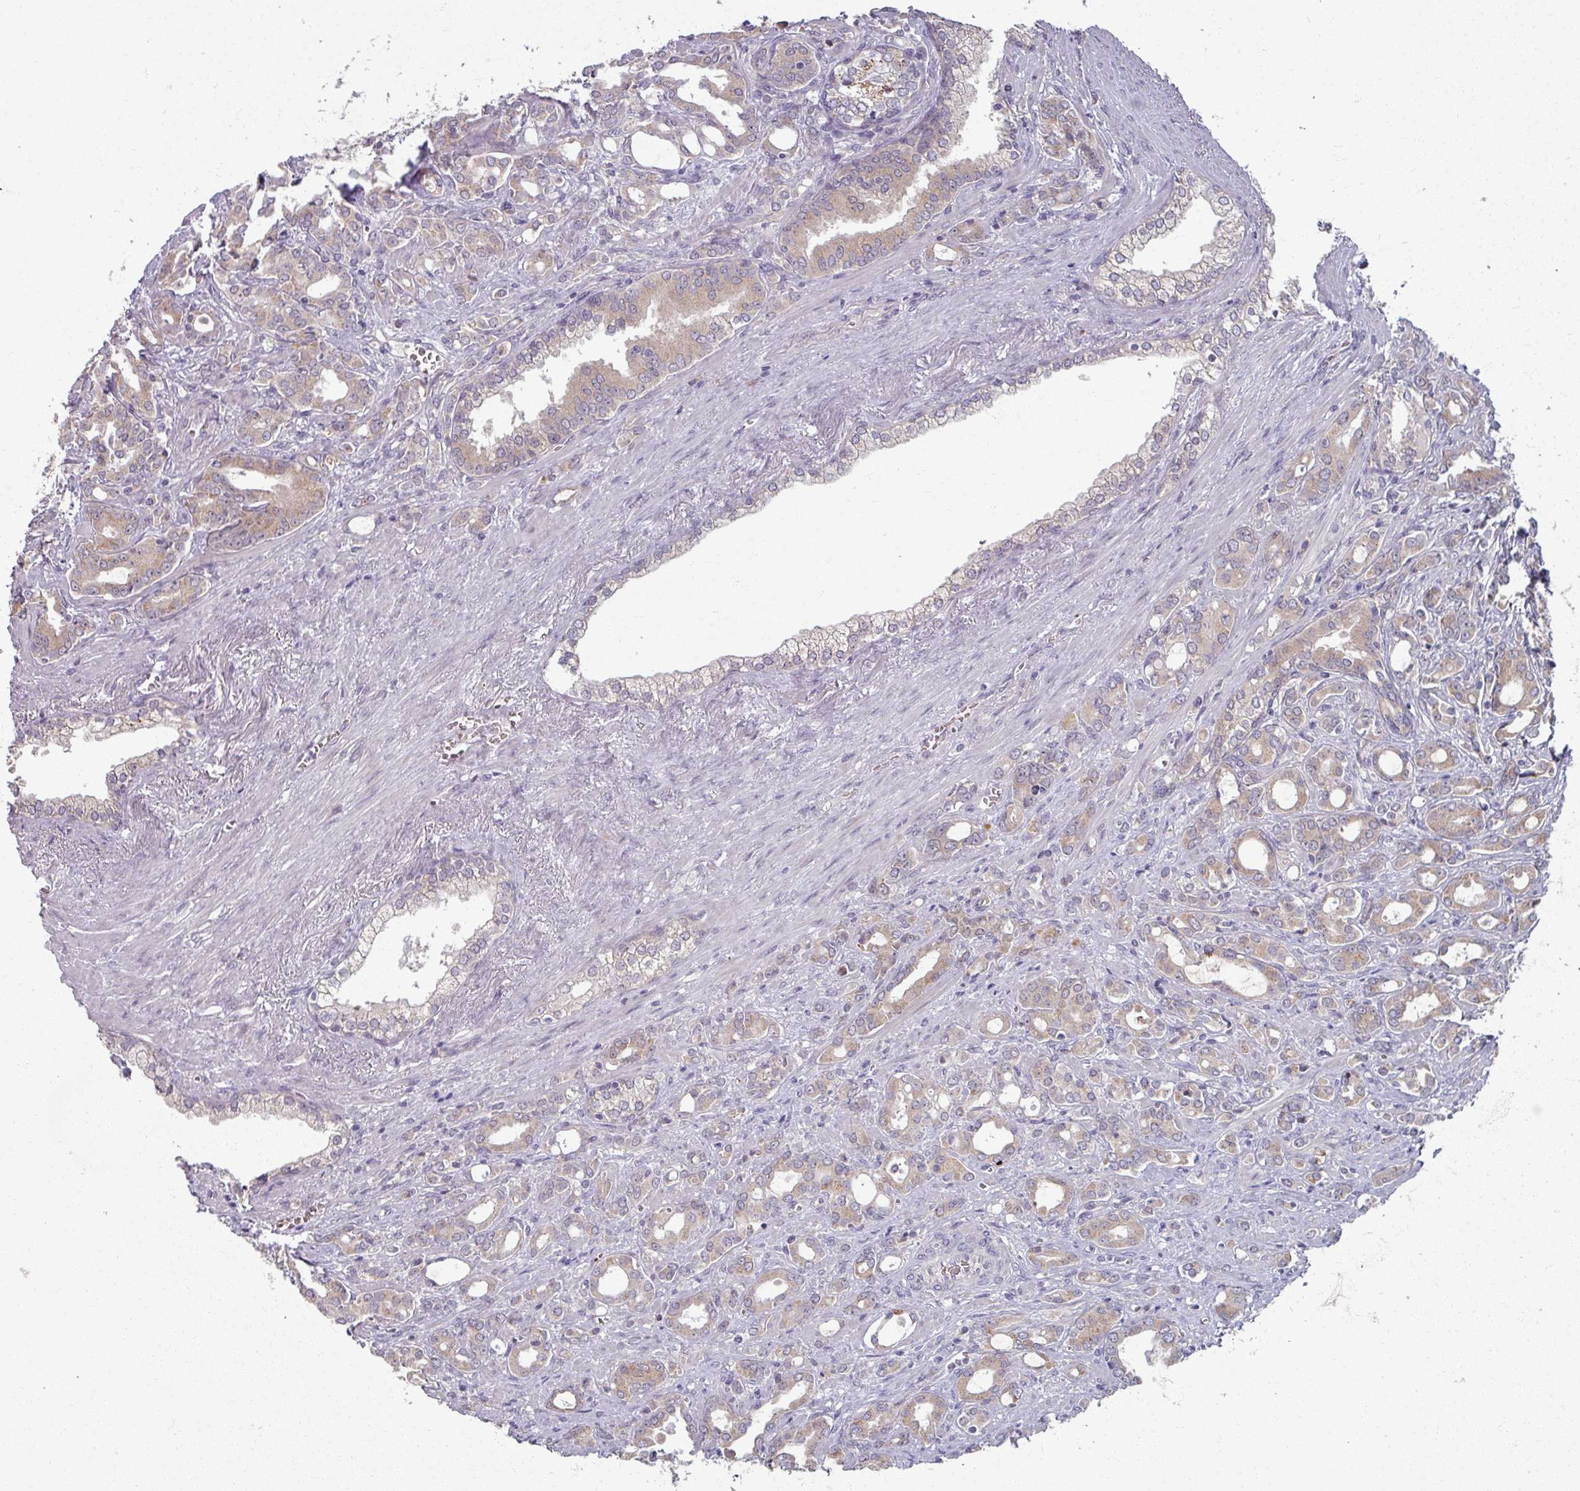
{"staining": {"intensity": "weak", "quantity": "25%-75%", "location": "cytoplasmic/membranous"}, "tissue": "prostate cancer", "cell_type": "Tumor cells", "image_type": "cancer", "snomed": [{"axis": "morphology", "description": "Adenocarcinoma, High grade"}, {"axis": "topography", "description": "Prostate"}], "caption": "Immunohistochemistry micrograph of neoplastic tissue: human prostate cancer (high-grade adenocarcinoma) stained using immunohistochemistry (IHC) displays low levels of weak protein expression localized specifically in the cytoplasmic/membranous of tumor cells, appearing as a cytoplasmic/membranous brown color.", "gene": "KMT5C", "patient": {"sex": "male", "age": 72}}